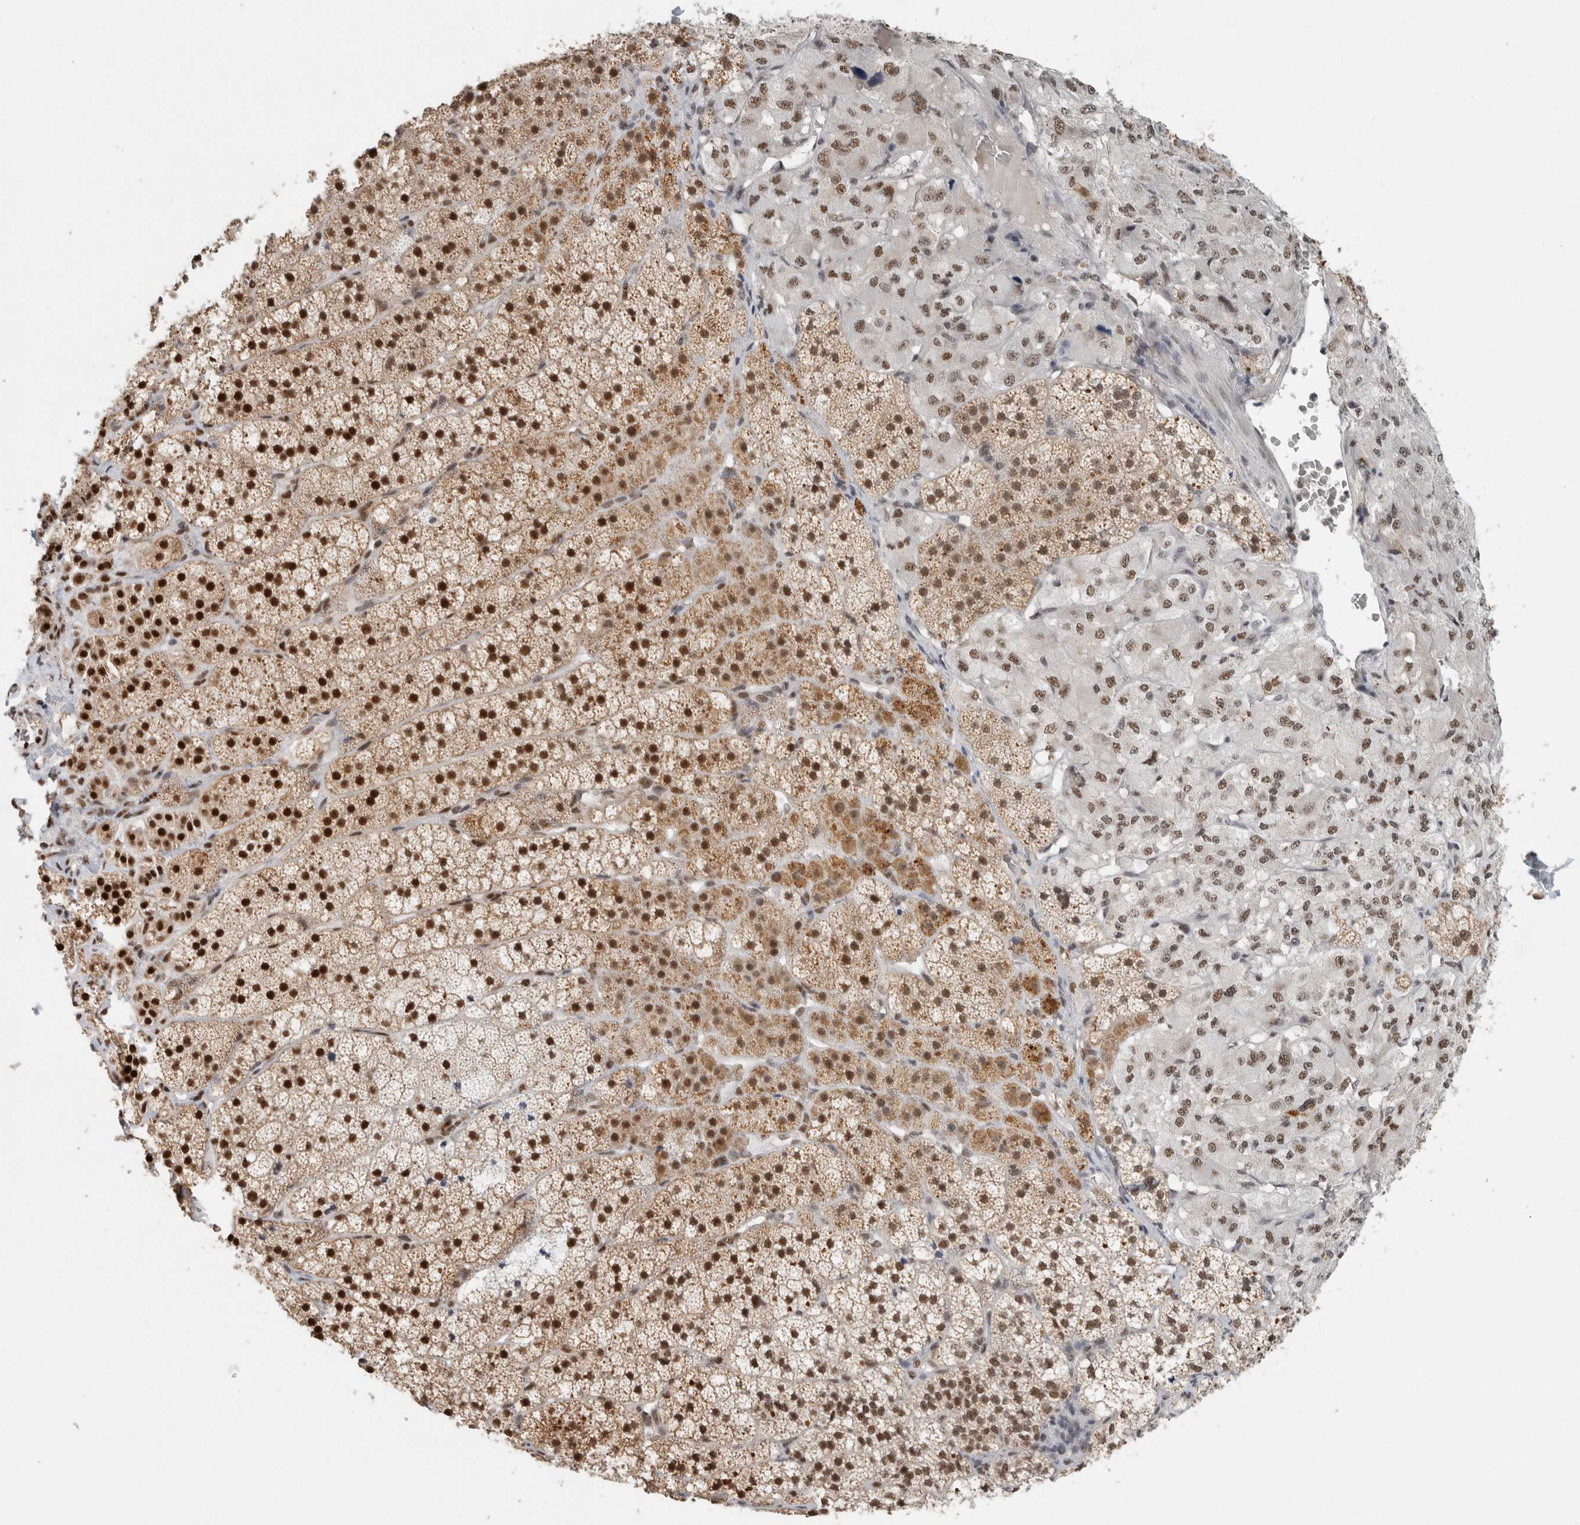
{"staining": {"intensity": "strong", "quantity": ">75%", "location": "cytoplasmic/membranous,nuclear"}, "tissue": "adrenal gland", "cell_type": "Glandular cells", "image_type": "normal", "snomed": [{"axis": "morphology", "description": "Normal tissue, NOS"}, {"axis": "topography", "description": "Adrenal gland"}], "caption": "Protein expression analysis of unremarkable adrenal gland demonstrates strong cytoplasmic/membranous,nuclear staining in about >75% of glandular cells. The staining was performed using DAB (3,3'-diaminobenzidine) to visualize the protein expression in brown, while the nuclei were stained in blue with hematoxylin (Magnification: 20x).", "gene": "DDX42", "patient": {"sex": "female", "age": 44}}